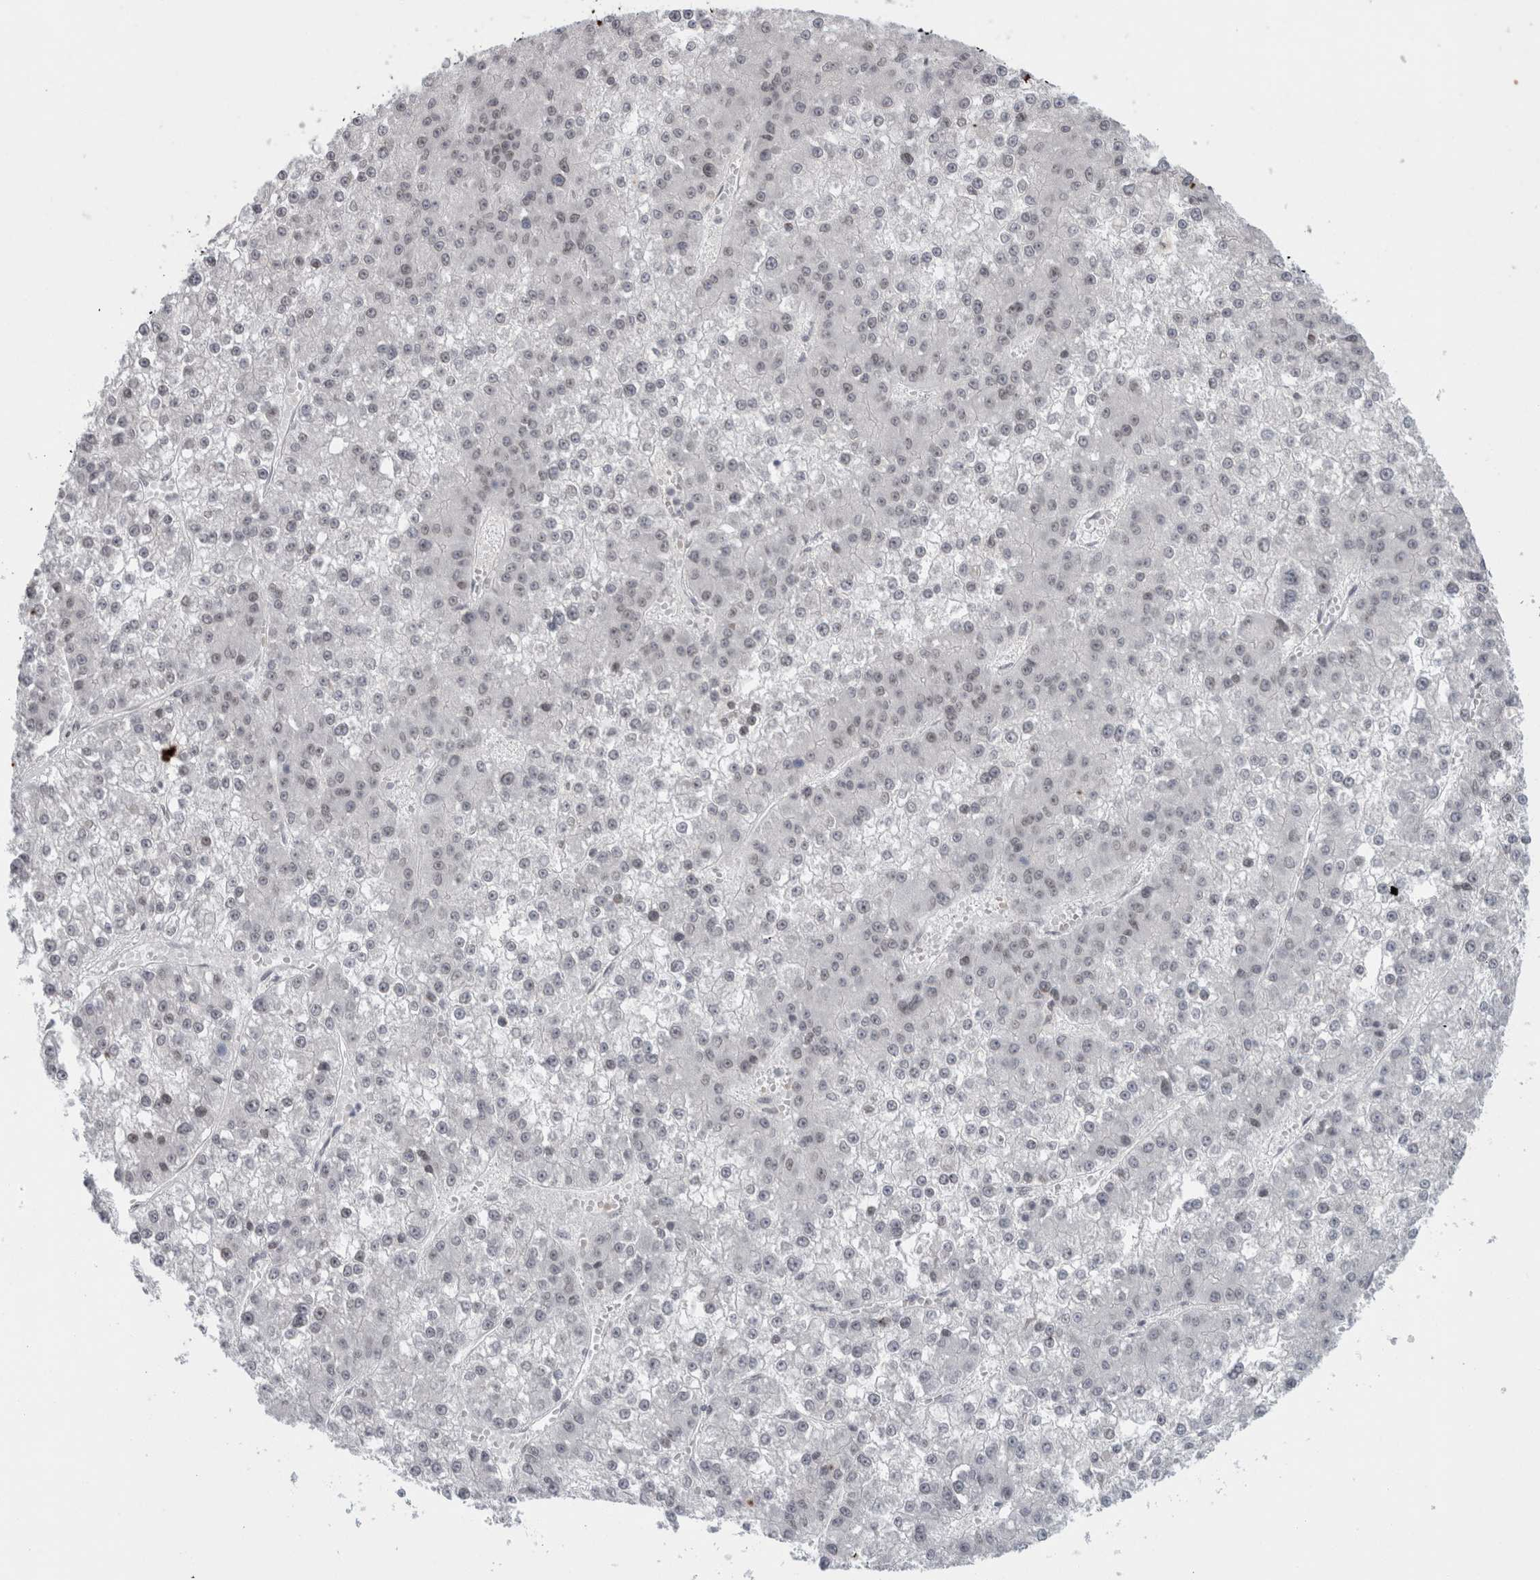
{"staining": {"intensity": "negative", "quantity": "none", "location": "none"}, "tissue": "liver cancer", "cell_type": "Tumor cells", "image_type": "cancer", "snomed": [{"axis": "morphology", "description": "Carcinoma, Hepatocellular, NOS"}, {"axis": "topography", "description": "Liver"}], "caption": "Tumor cells are negative for protein expression in human liver hepatocellular carcinoma. (DAB immunohistochemistry, high magnification).", "gene": "ZNF770", "patient": {"sex": "female", "age": 73}}